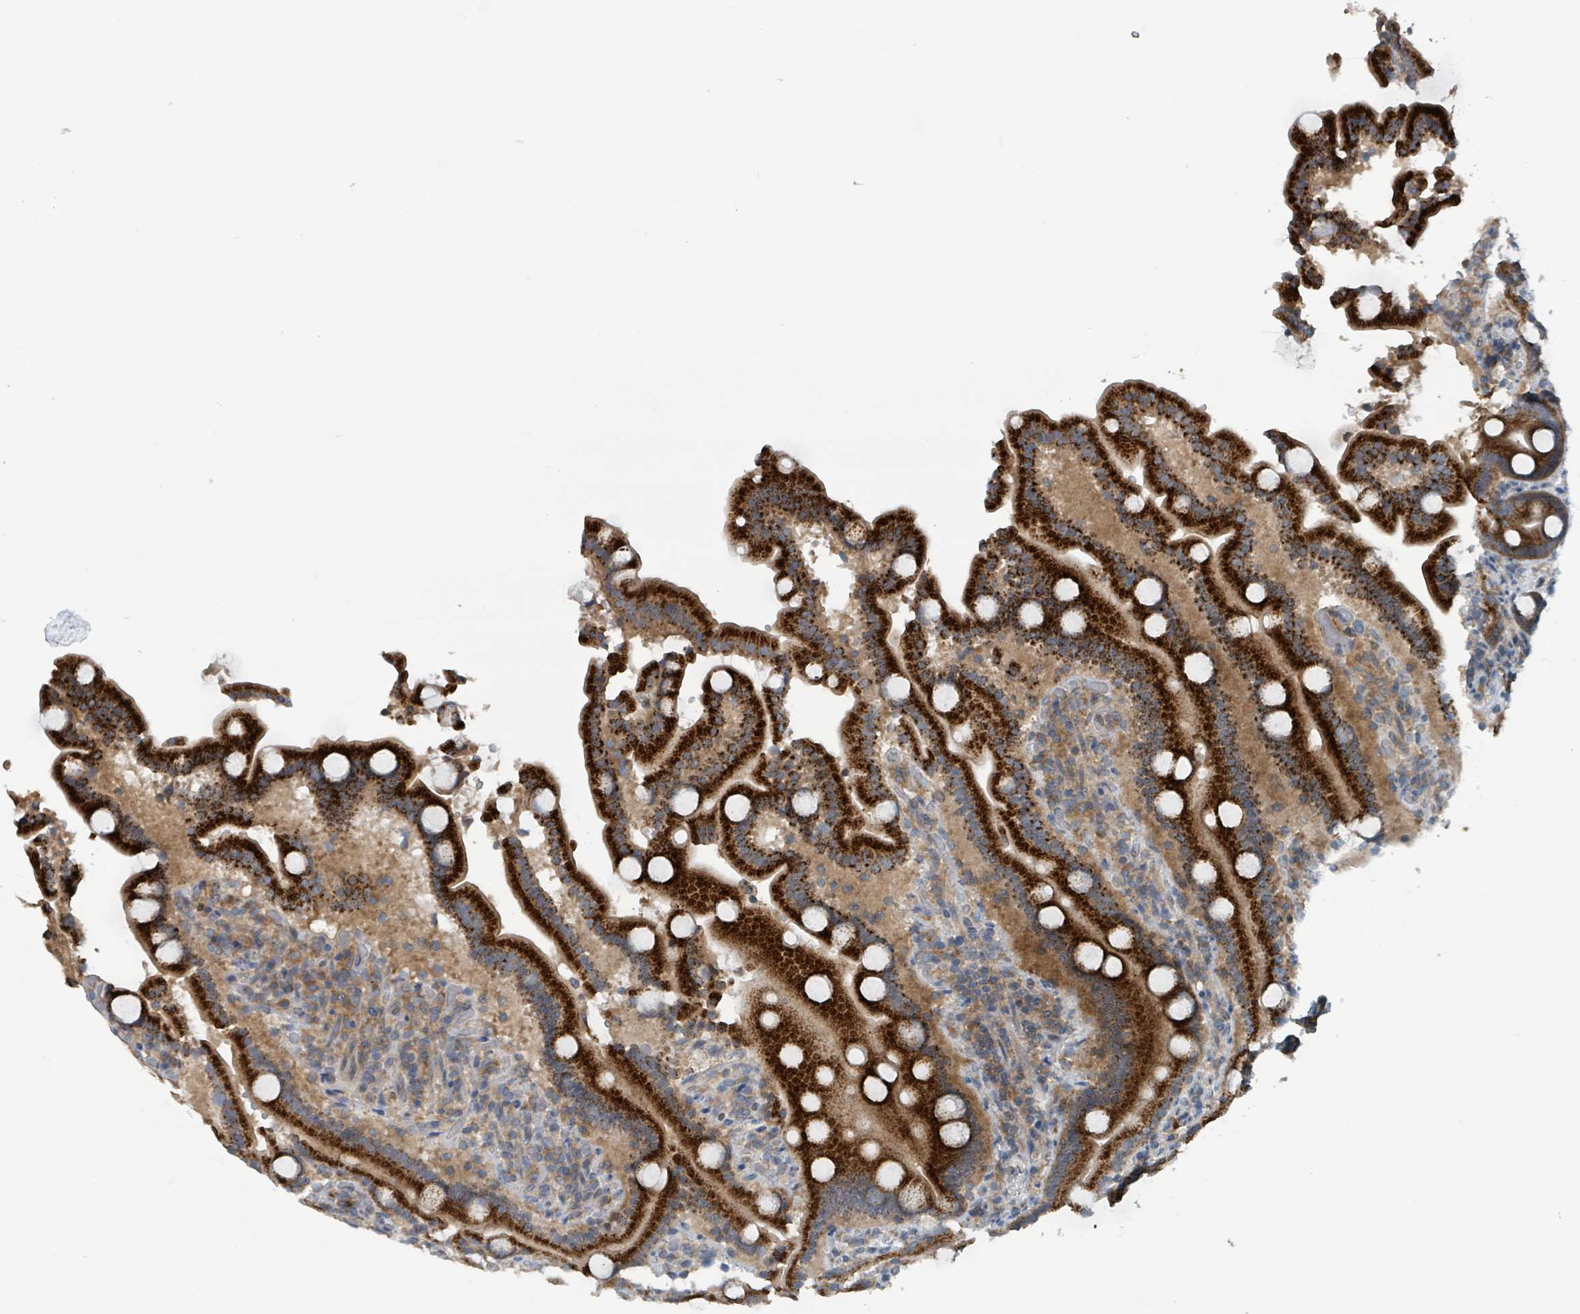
{"staining": {"intensity": "strong", "quantity": ">75%", "location": "cytoplasmic/membranous"}, "tissue": "duodenum", "cell_type": "Glandular cells", "image_type": "normal", "snomed": [{"axis": "morphology", "description": "Normal tissue, NOS"}, {"axis": "topography", "description": "Duodenum"}], "caption": "Immunohistochemical staining of unremarkable duodenum displays high levels of strong cytoplasmic/membranous positivity in approximately >75% of glandular cells.", "gene": "ACBD4", "patient": {"sex": "male", "age": 55}}